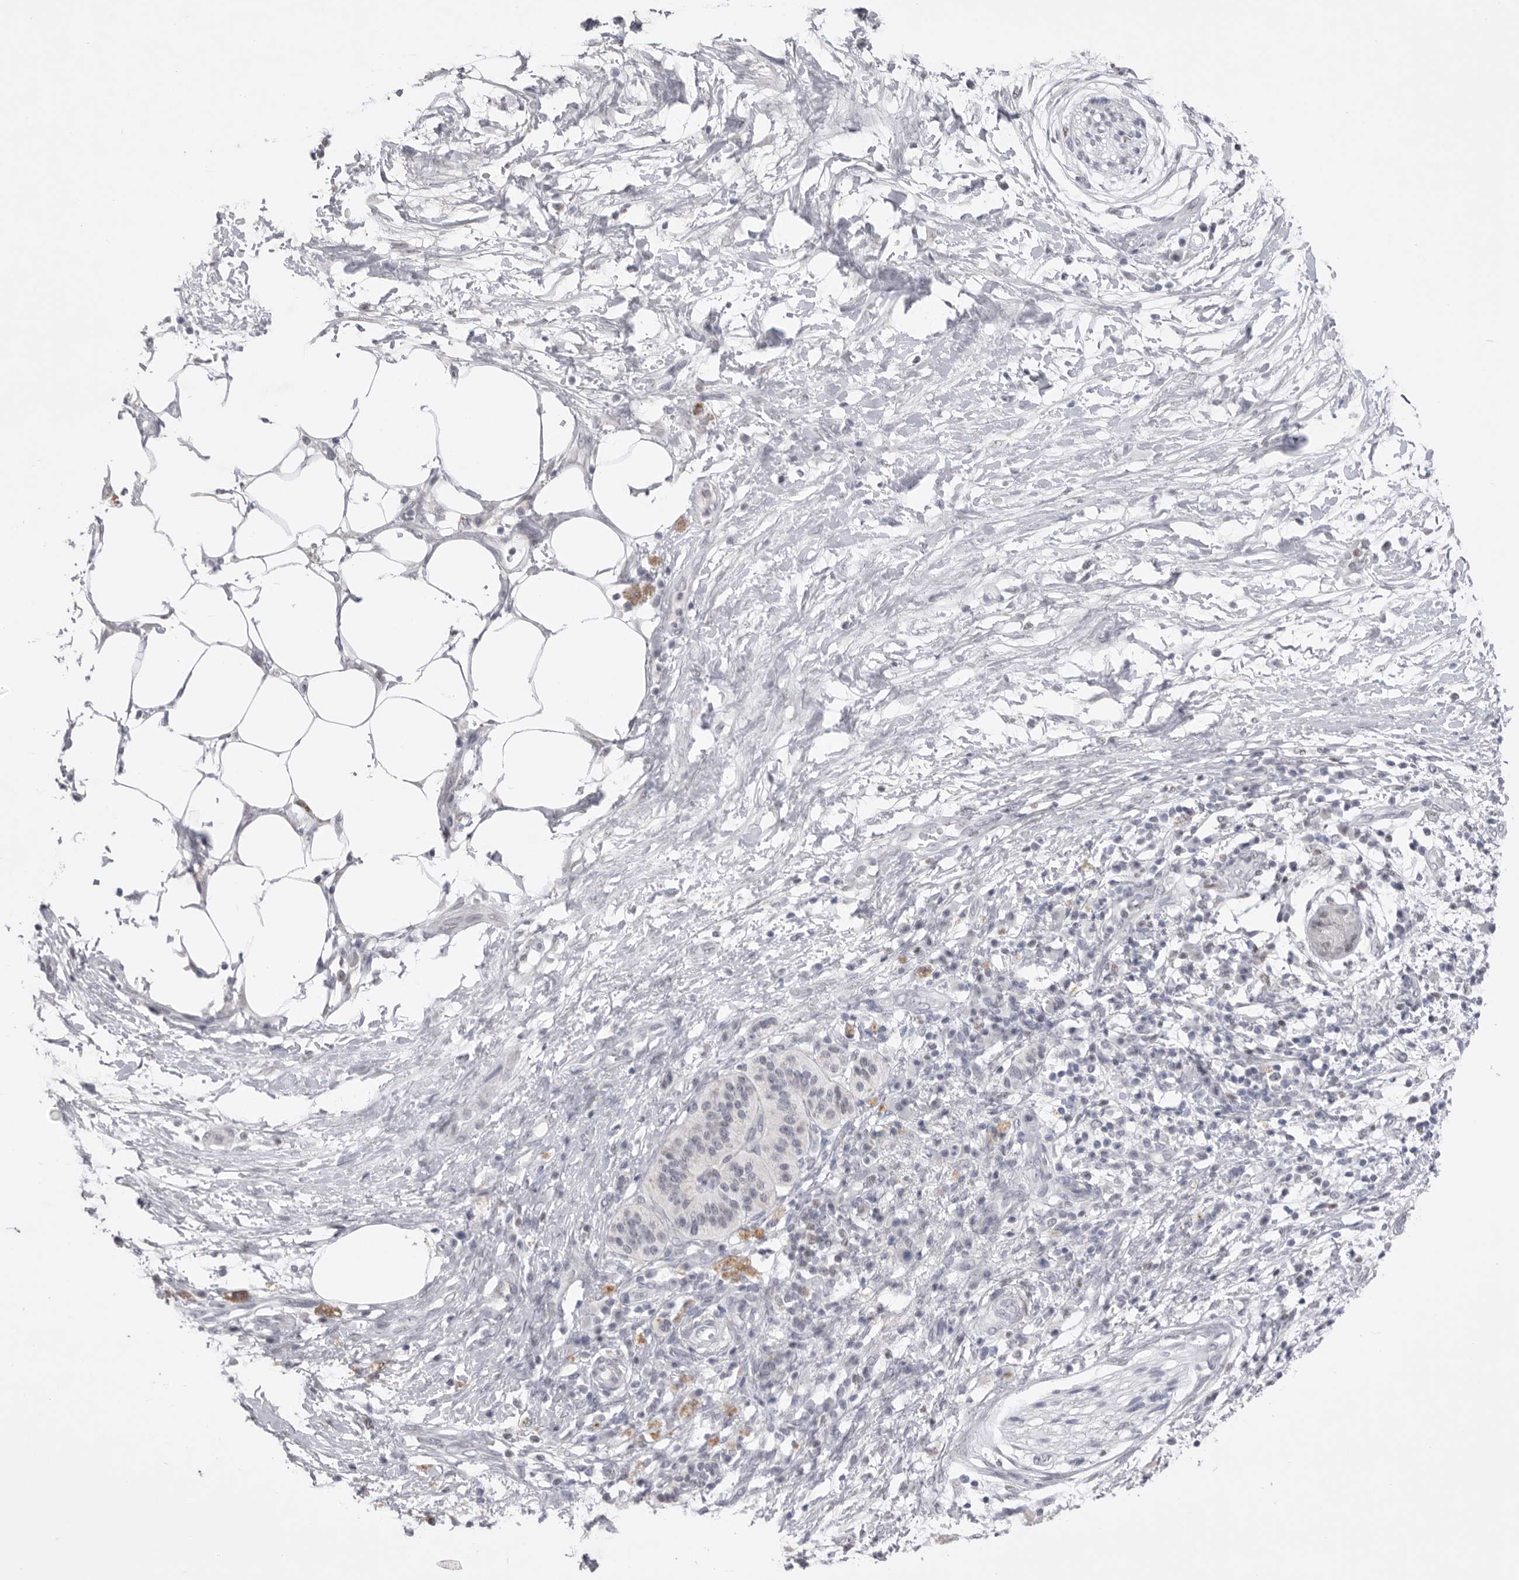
{"staining": {"intensity": "negative", "quantity": "none", "location": "none"}, "tissue": "pancreatic cancer", "cell_type": "Tumor cells", "image_type": "cancer", "snomed": [{"axis": "morphology", "description": "Adenocarcinoma, NOS"}, {"axis": "topography", "description": "Pancreas"}], "caption": "Immunohistochemistry of human pancreatic cancer (adenocarcinoma) reveals no staining in tumor cells.", "gene": "ZBTB7B", "patient": {"sex": "female", "age": 78}}